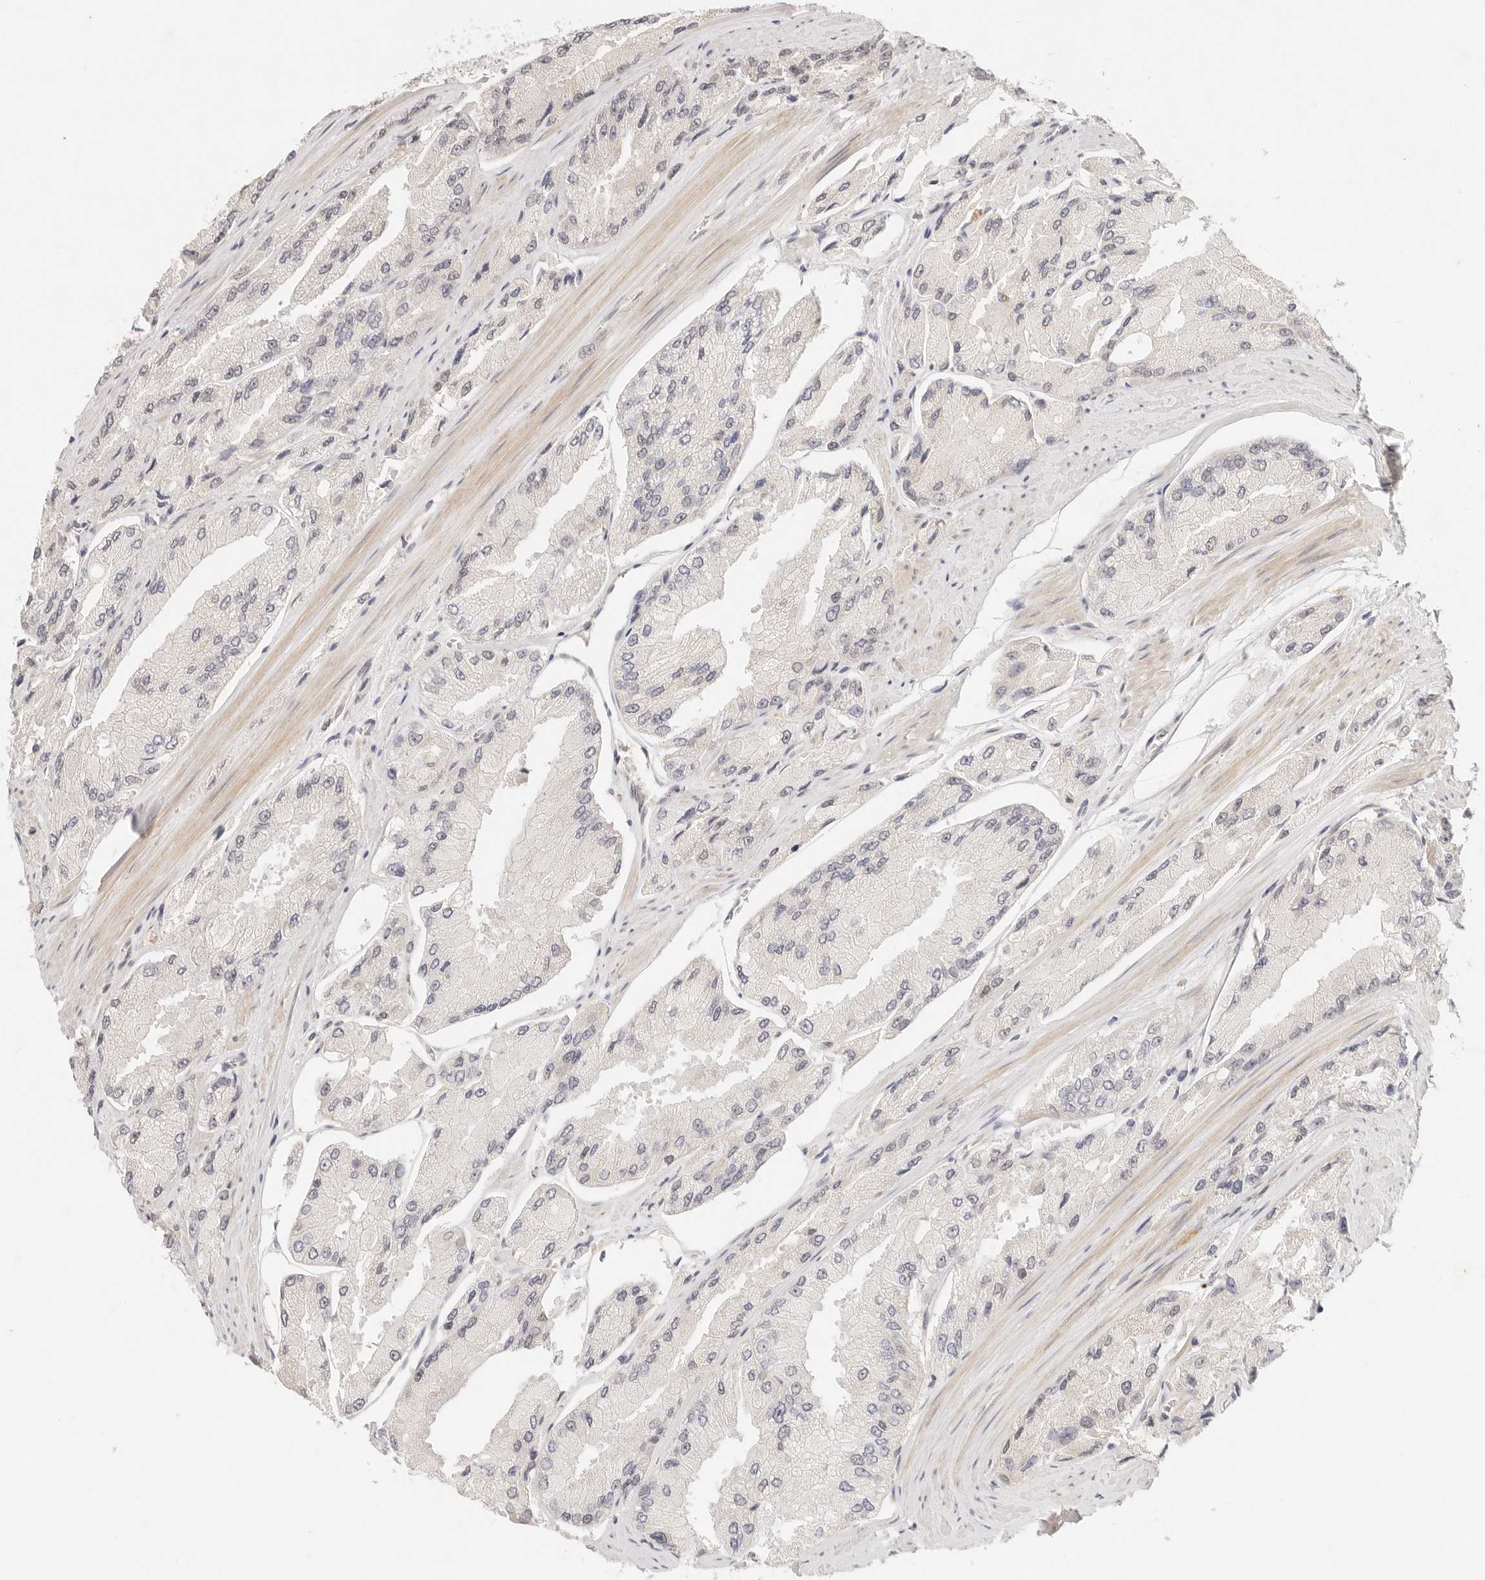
{"staining": {"intensity": "negative", "quantity": "none", "location": "none"}, "tissue": "prostate cancer", "cell_type": "Tumor cells", "image_type": "cancer", "snomed": [{"axis": "morphology", "description": "Adenocarcinoma, High grade"}, {"axis": "topography", "description": "Prostate"}], "caption": "A high-resolution image shows immunohistochemistry staining of prostate cancer, which shows no significant positivity in tumor cells. (Immunohistochemistry, brightfield microscopy, high magnification).", "gene": "GPR156", "patient": {"sex": "male", "age": 58}}